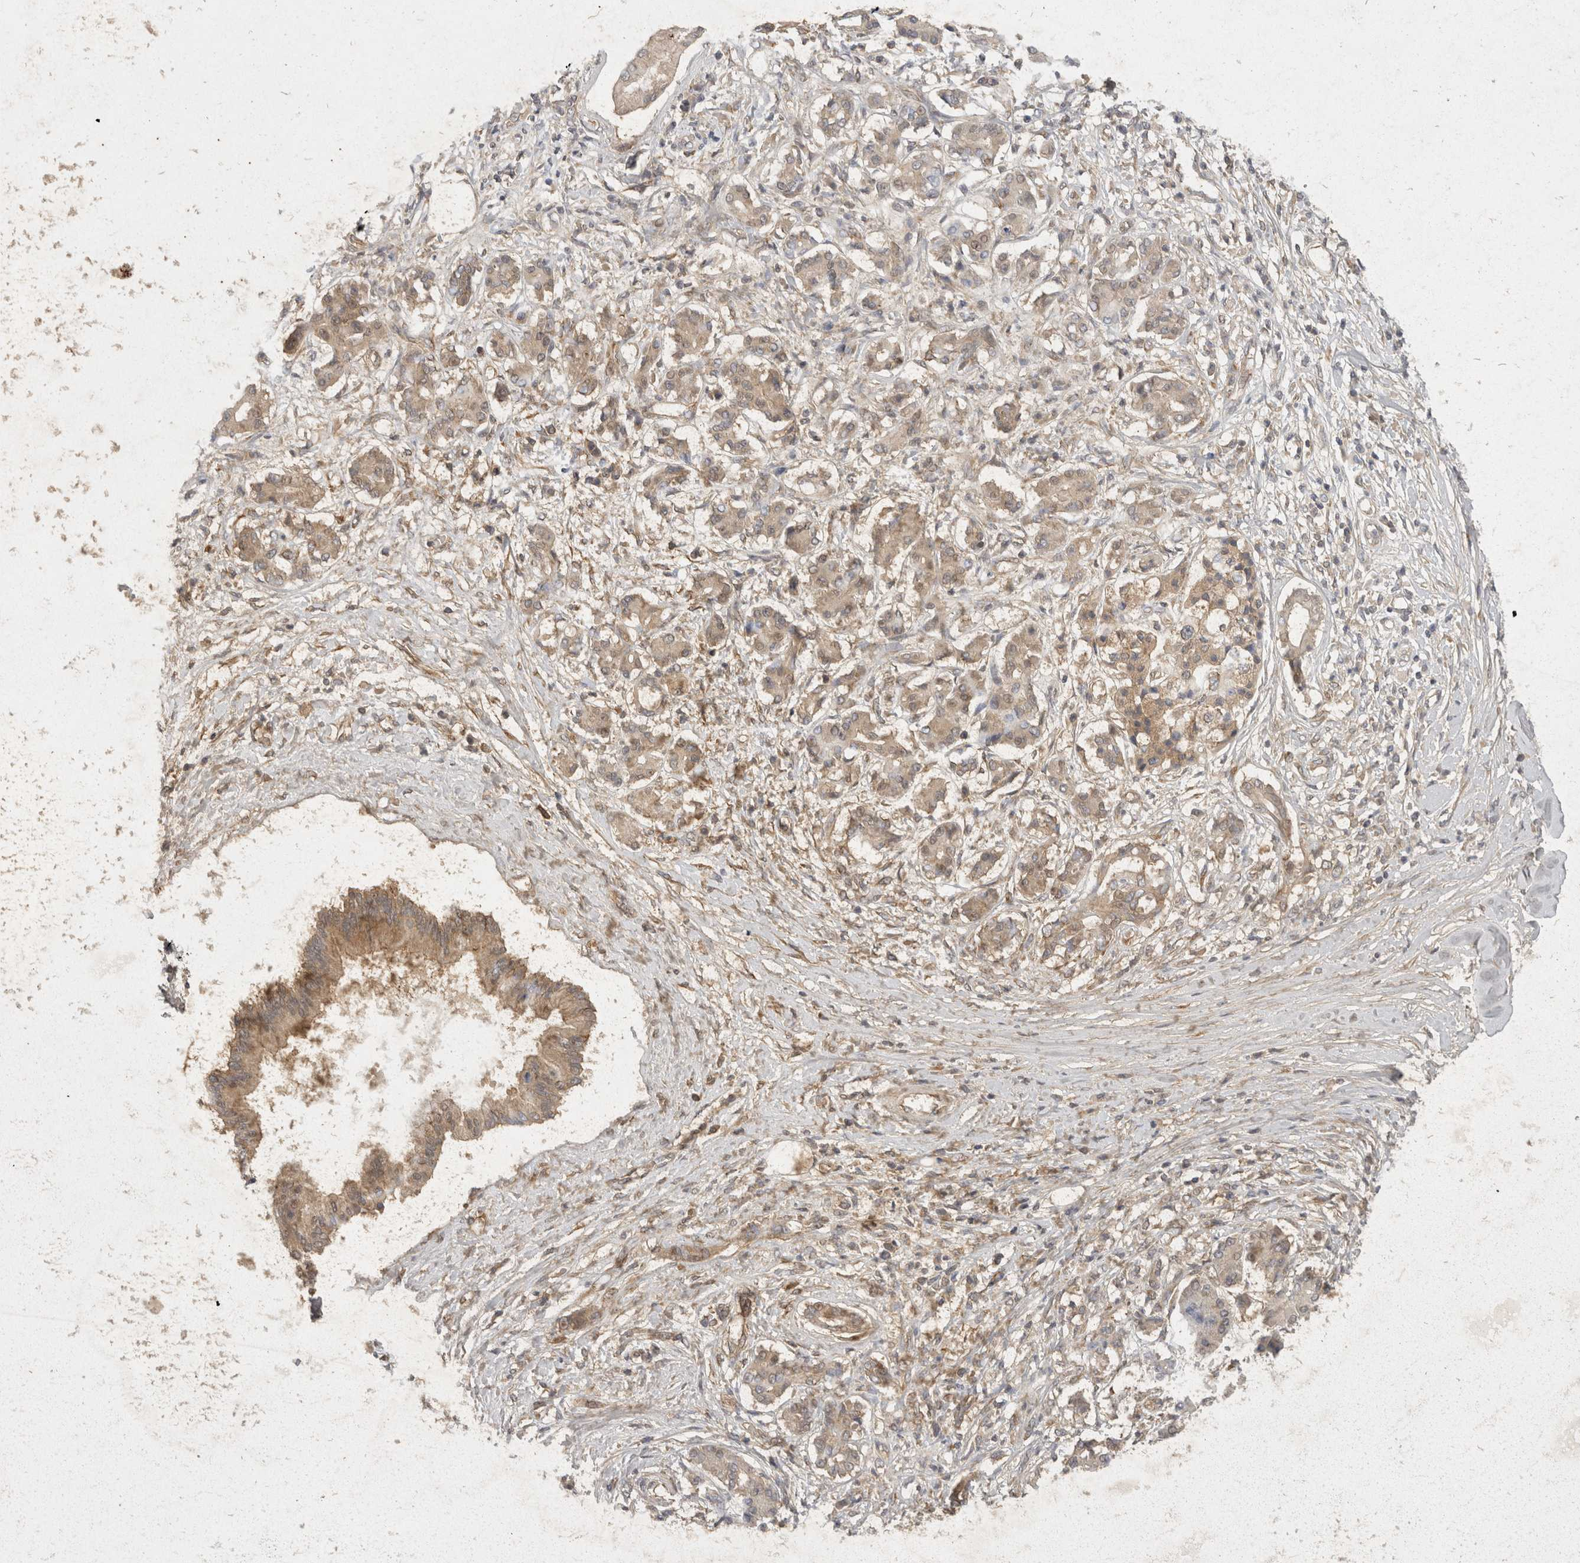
{"staining": {"intensity": "weak", "quantity": ">75%", "location": "cytoplasmic/membranous"}, "tissue": "pancreatic cancer", "cell_type": "Tumor cells", "image_type": "cancer", "snomed": [{"axis": "morphology", "description": "Adenocarcinoma, NOS"}, {"axis": "topography", "description": "Pancreas"}], "caption": "Protein staining reveals weak cytoplasmic/membranous positivity in approximately >75% of tumor cells in adenocarcinoma (pancreatic).", "gene": "EIF4G3", "patient": {"sex": "female", "age": 56}}